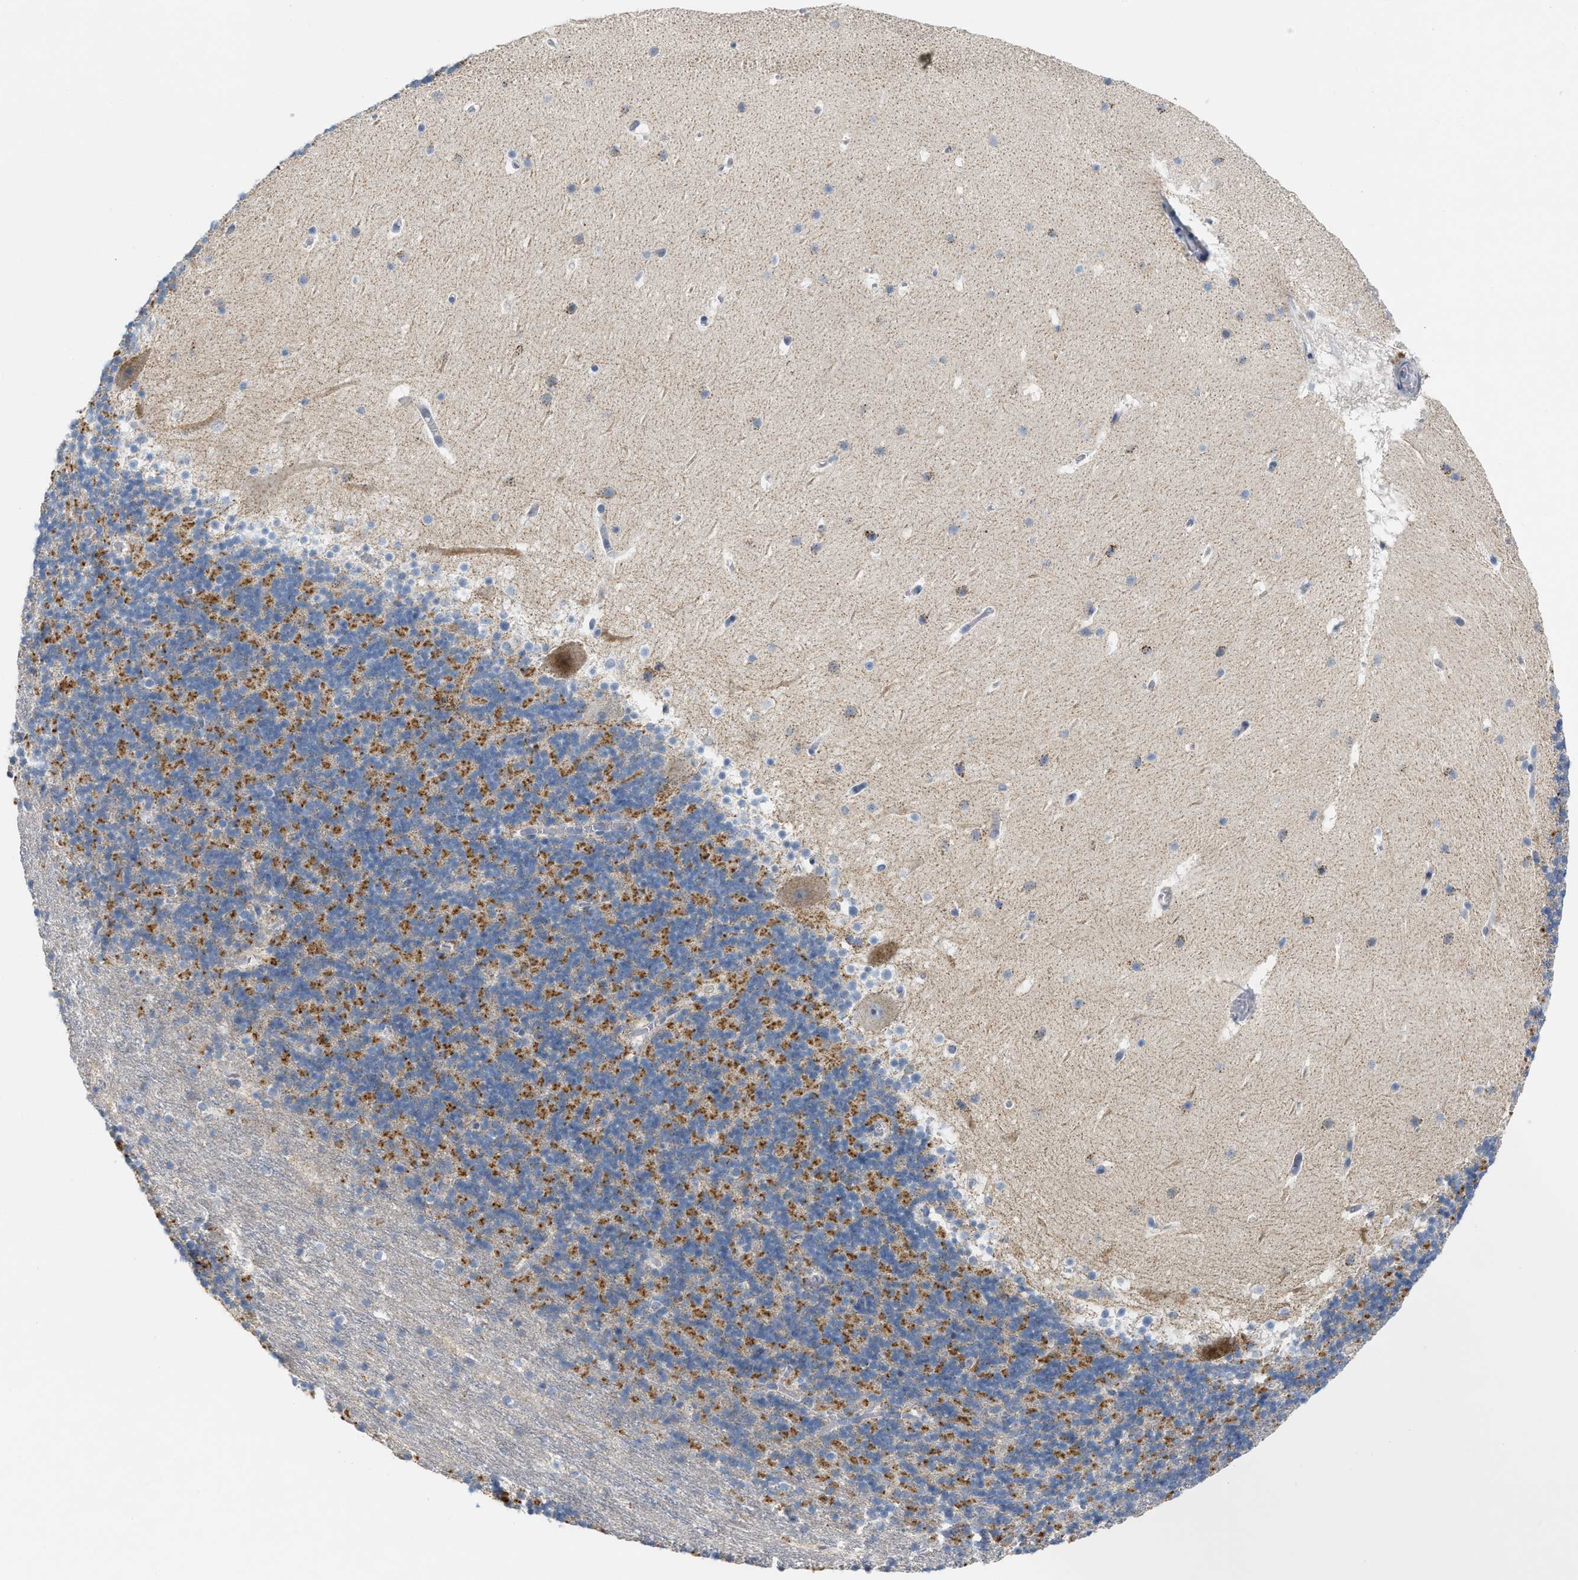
{"staining": {"intensity": "moderate", "quantity": "25%-75%", "location": "cytoplasmic/membranous"}, "tissue": "cerebellum", "cell_type": "Cells in granular layer", "image_type": "normal", "snomed": [{"axis": "morphology", "description": "Normal tissue, NOS"}, {"axis": "topography", "description": "Cerebellum"}], "caption": "There is medium levels of moderate cytoplasmic/membranous expression in cells in granular layer of benign cerebellum, as demonstrated by immunohistochemical staining (brown color).", "gene": "DHX58", "patient": {"sex": "male", "age": 45}}